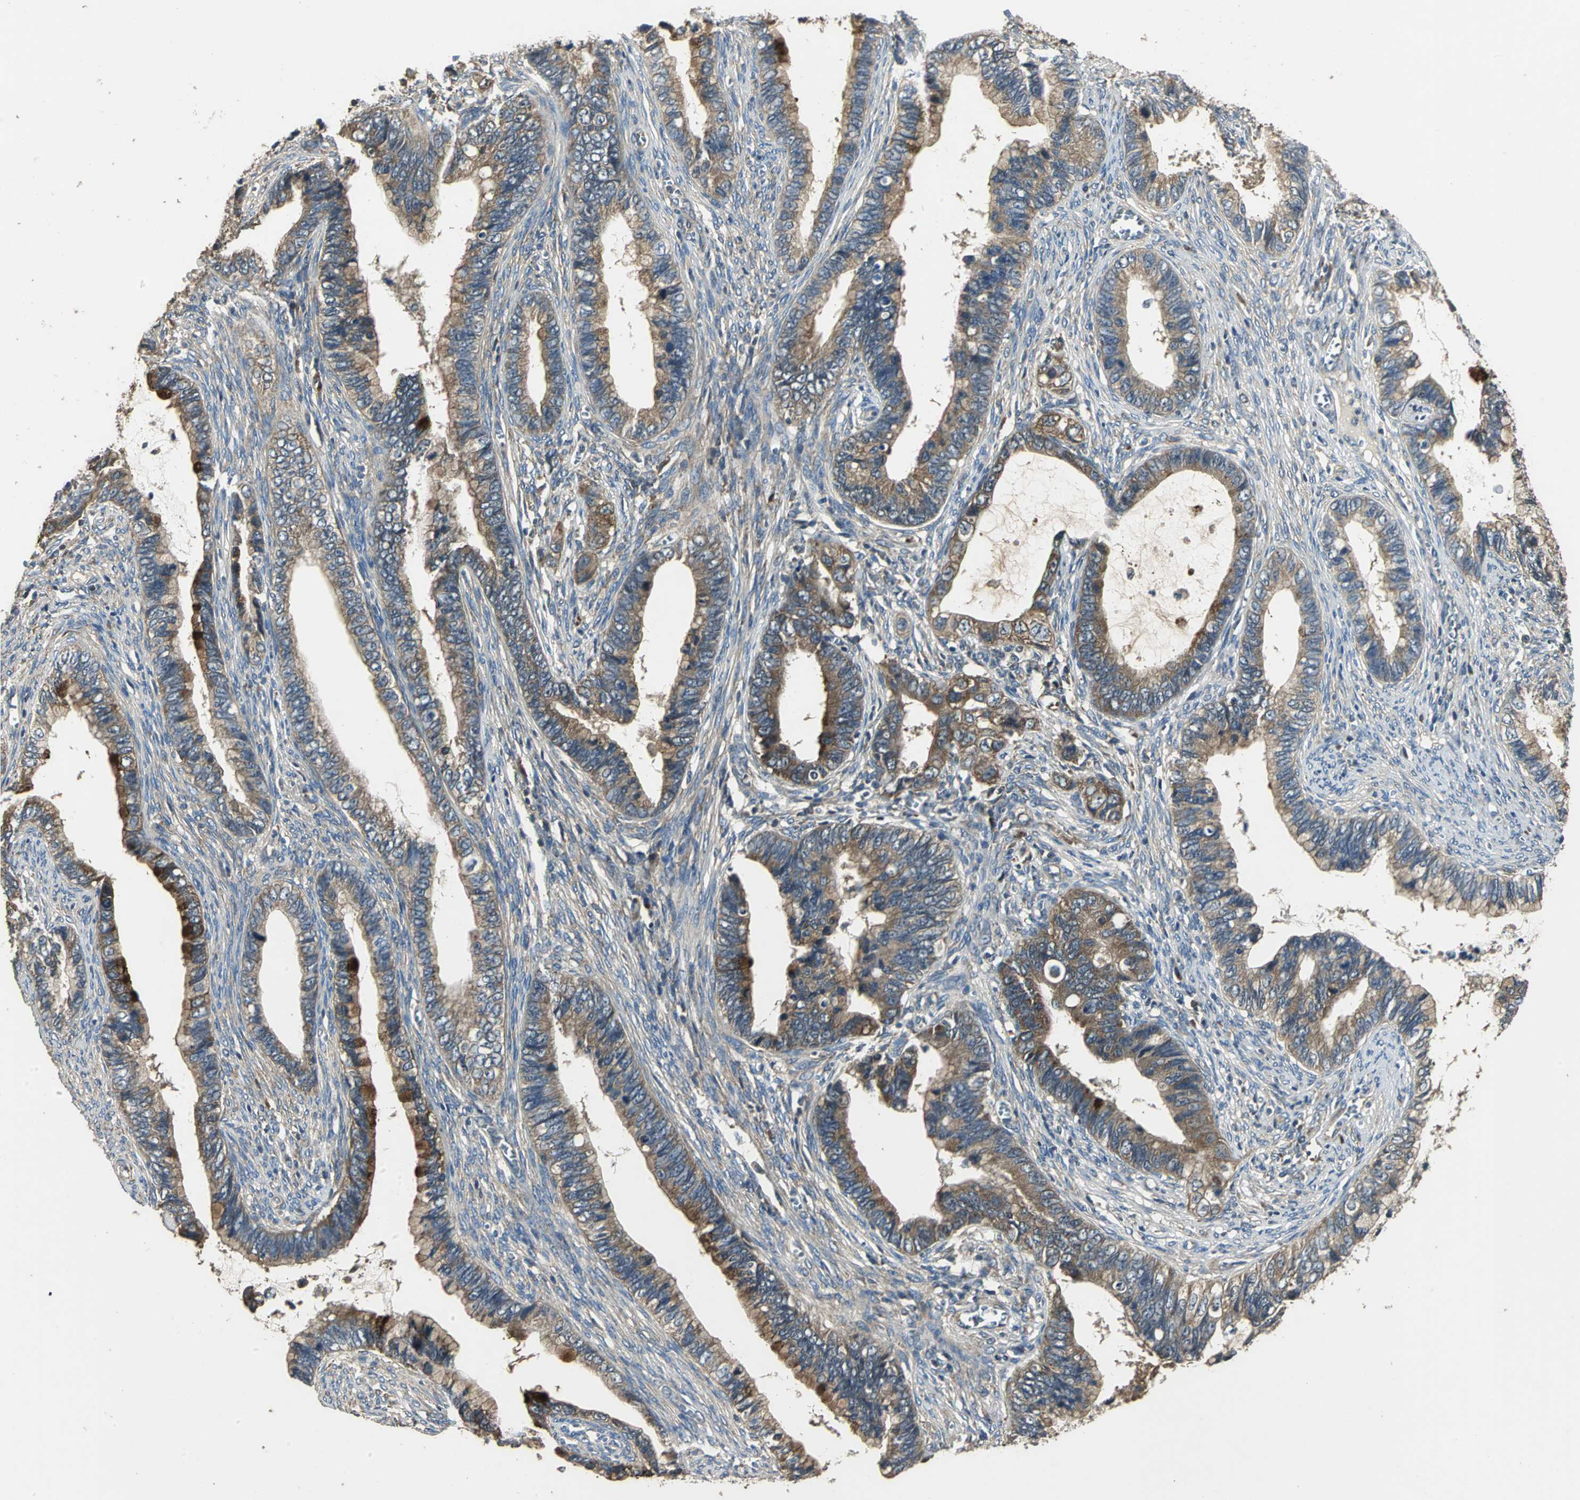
{"staining": {"intensity": "moderate", "quantity": ">75%", "location": "cytoplasmic/membranous"}, "tissue": "cervical cancer", "cell_type": "Tumor cells", "image_type": "cancer", "snomed": [{"axis": "morphology", "description": "Adenocarcinoma, NOS"}, {"axis": "topography", "description": "Cervix"}], "caption": "DAB (3,3'-diaminobenzidine) immunohistochemical staining of human cervical cancer (adenocarcinoma) exhibits moderate cytoplasmic/membranous protein staining in about >75% of tumor cells.", "gene": "IRF3", "patient": {"sex": "female", "age": 44}}